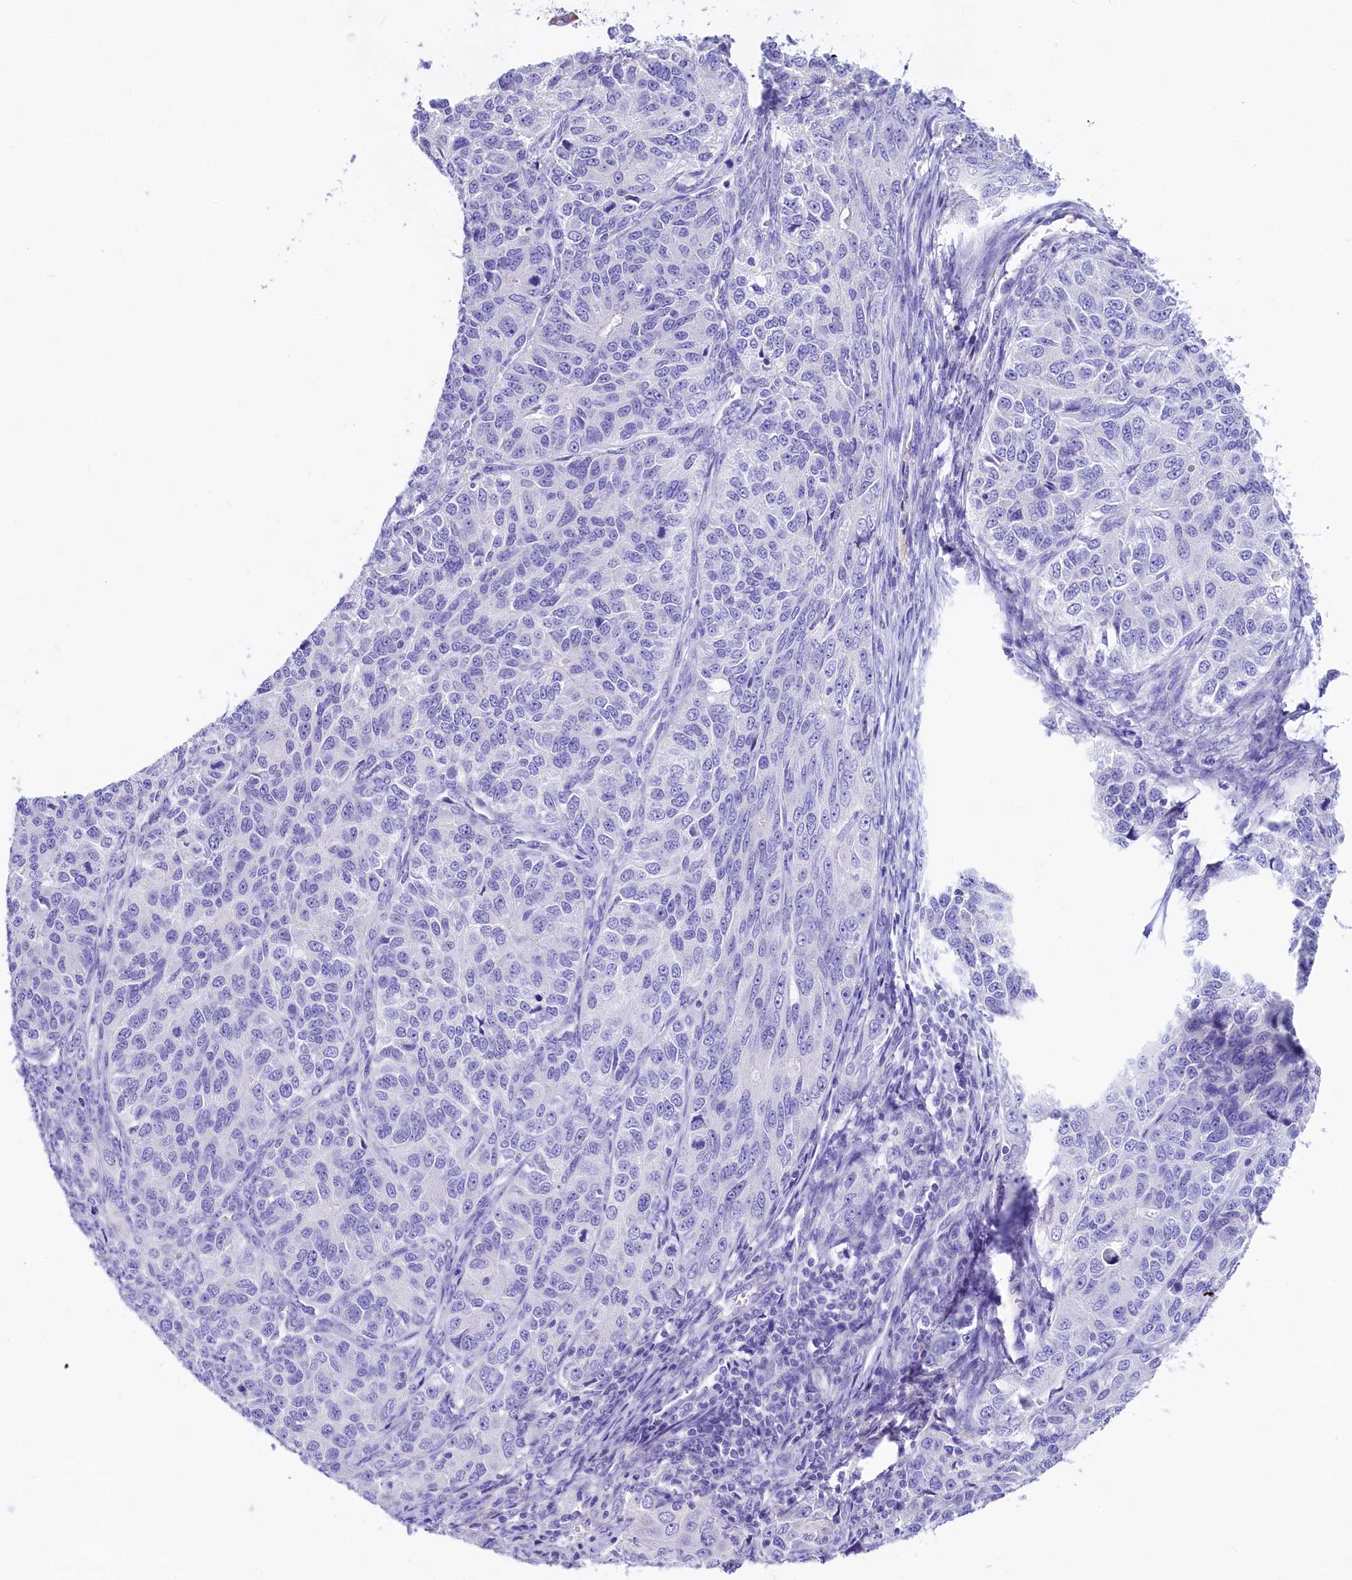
{"staining": {"intensity": "negative", "quantity": "none", "location": "none"}, "tissue": "ovarian cancer", "cell_type": "Tumor cells", "image_type": "cancer", "snomed": [{"axis": "morphology", "description": "Carcinoma, endometroid"}, {"axis": "topography", "description": "Ovary"}], "caption": "Human ovarian endometroid carcinoma stained for a protein using immunohistochemistry (IHC) shows no positivity in tumor cells.", "gene": "RBP3", "patient": {"sex": "female", "age": 51}}